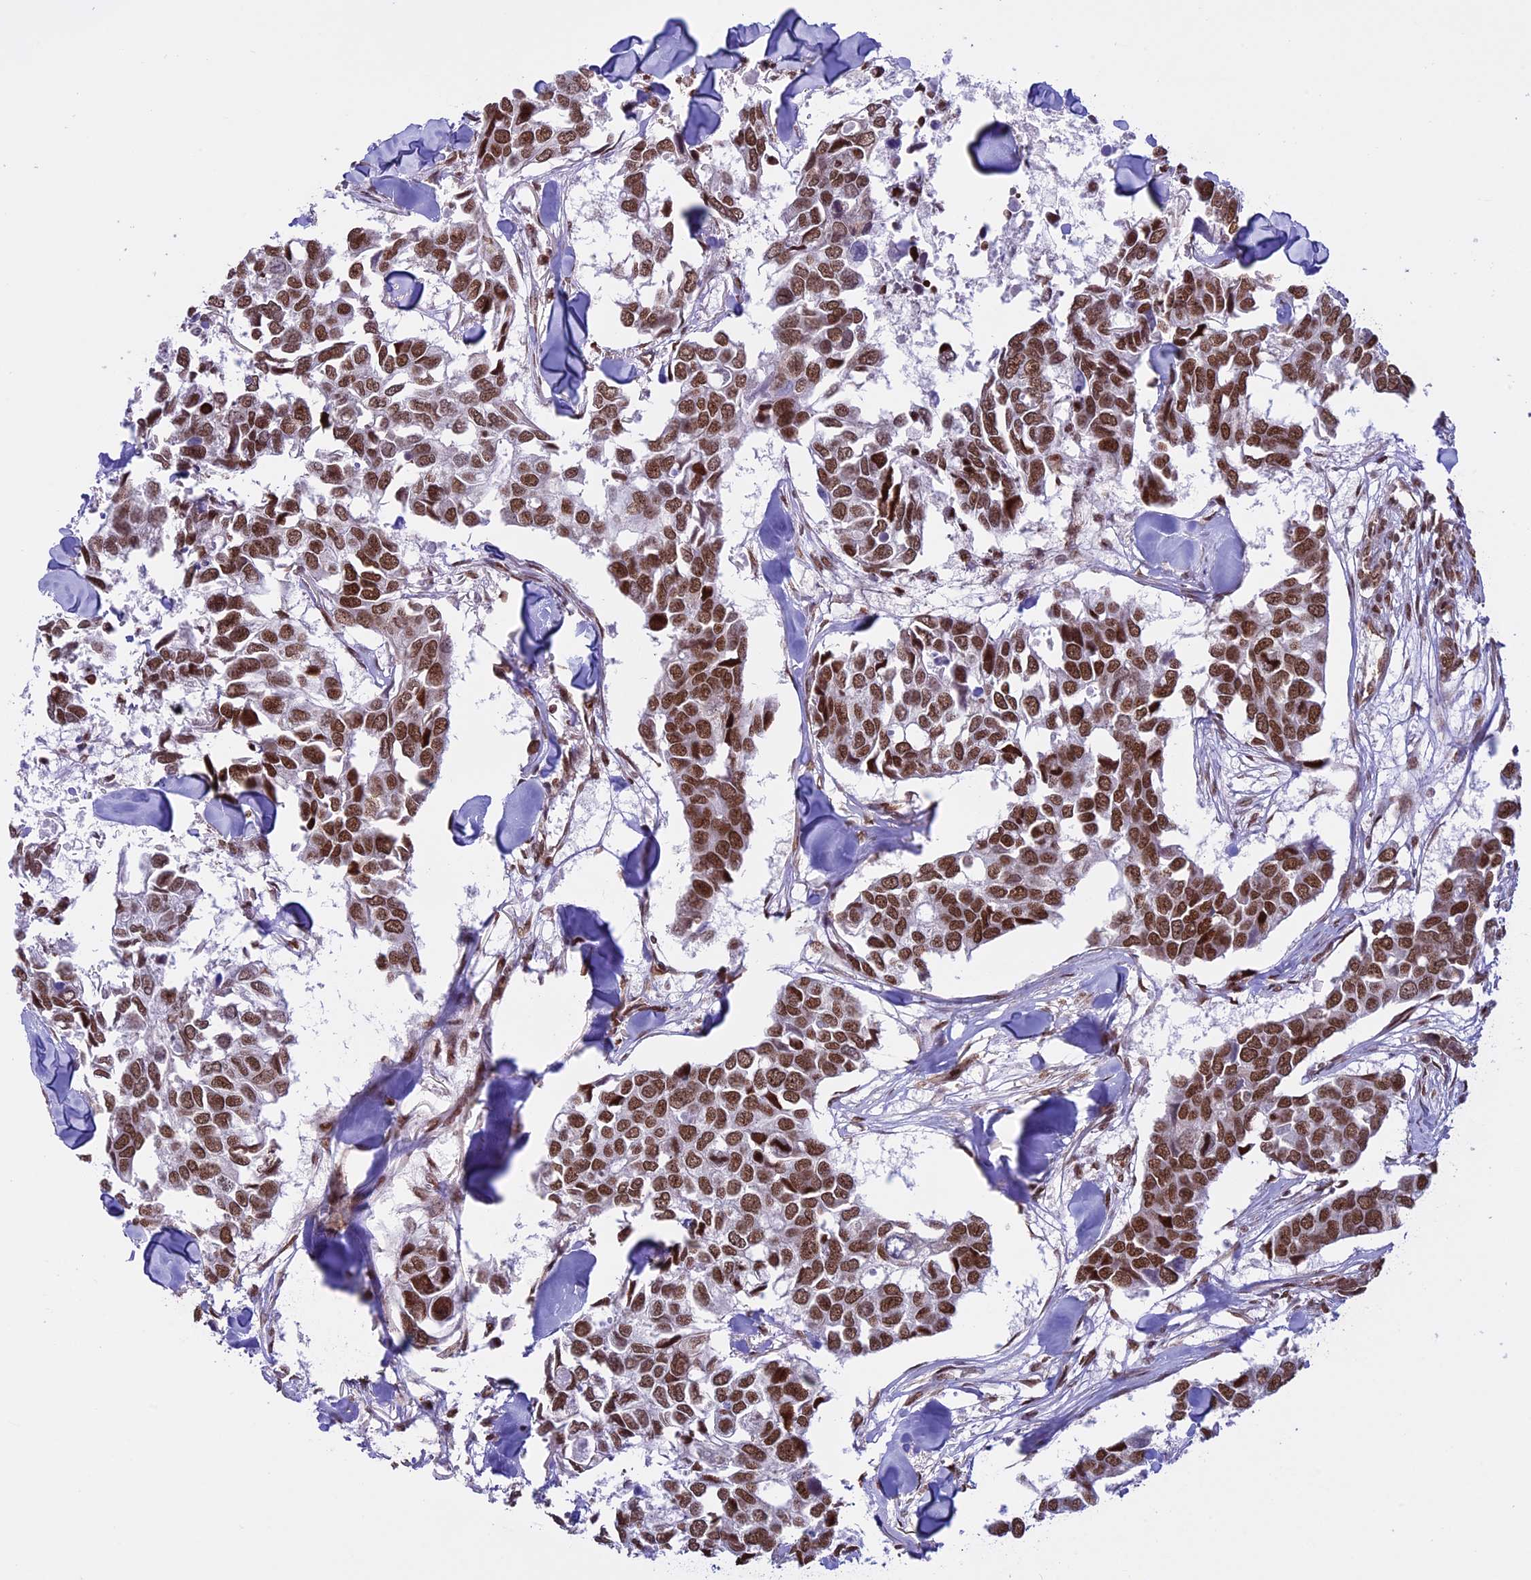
{"staining": {"intensity": "strong", "quantity": ">75%", "location": "nuclear"}, "tissue": "breast cancer", "cell_type": "Tumor cells", "image_type": "cancer", "snomed": [{"axis": "morphology", "description": "Duct carcinoma"}, {"axis": "topography", "description": "Breast"}], "caption": "An IHC photomicrograph of neoplastic tissue is shown. Protein staining in brown labels strong nuclear positivity in breast cancer (infiltrating ductal carcinoma) within tumor cells.", "gene": "MPHOSPH8", "patient": {"sex": "female", "age": 83}}